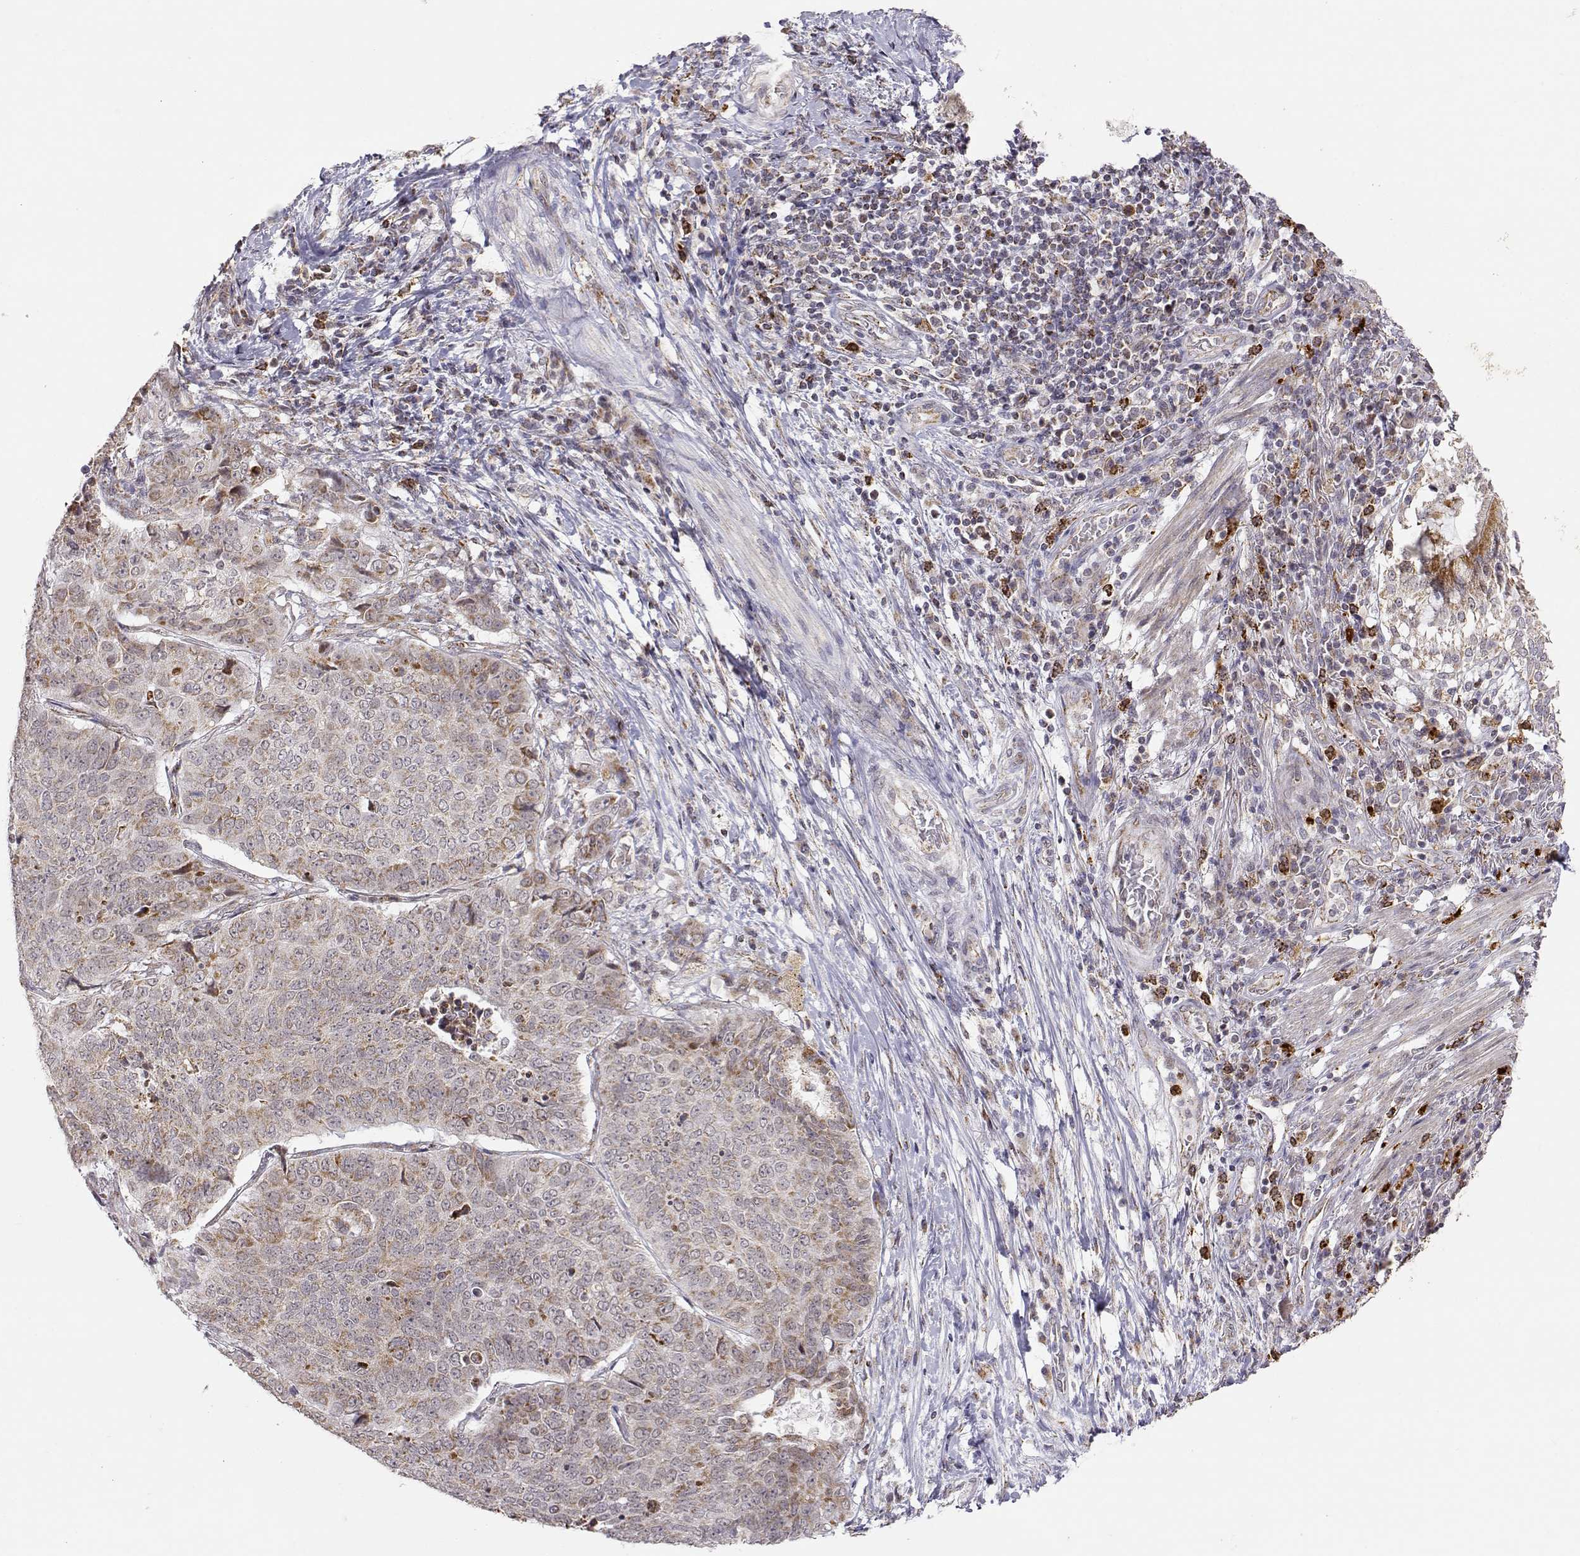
{"staining": {"intensity": "moderate", "quantity": "<25%", "location": "cytoplasmic/membranous"}, "tissue": "lung cancer", "cell_type": "Tumor cells", "image_type": "cancer", "snomed": [{"axis": "morphology", "description": "Normal tissue, NOS"}, {"axis": "morphology", "description": "Squamous cell carcinoma, NOS"}, {"axis": "topography", "description": "Bronchus"}, {"axis": "topography", "description": "Lung"}], "caption": "The image shows a brown stain indicating the presence of a protein in the cytoplasmic/membranous of tumor cells in lung cancer (squamous cell carcinoma). (Stains: DAB (3,3'-diaminobenzidine) in brown, nuclei in blue, Microscopy: brightfield microscopy at high magnification).", "gene": "EXOG", "patient": {"sex": "male", "age": 64}}